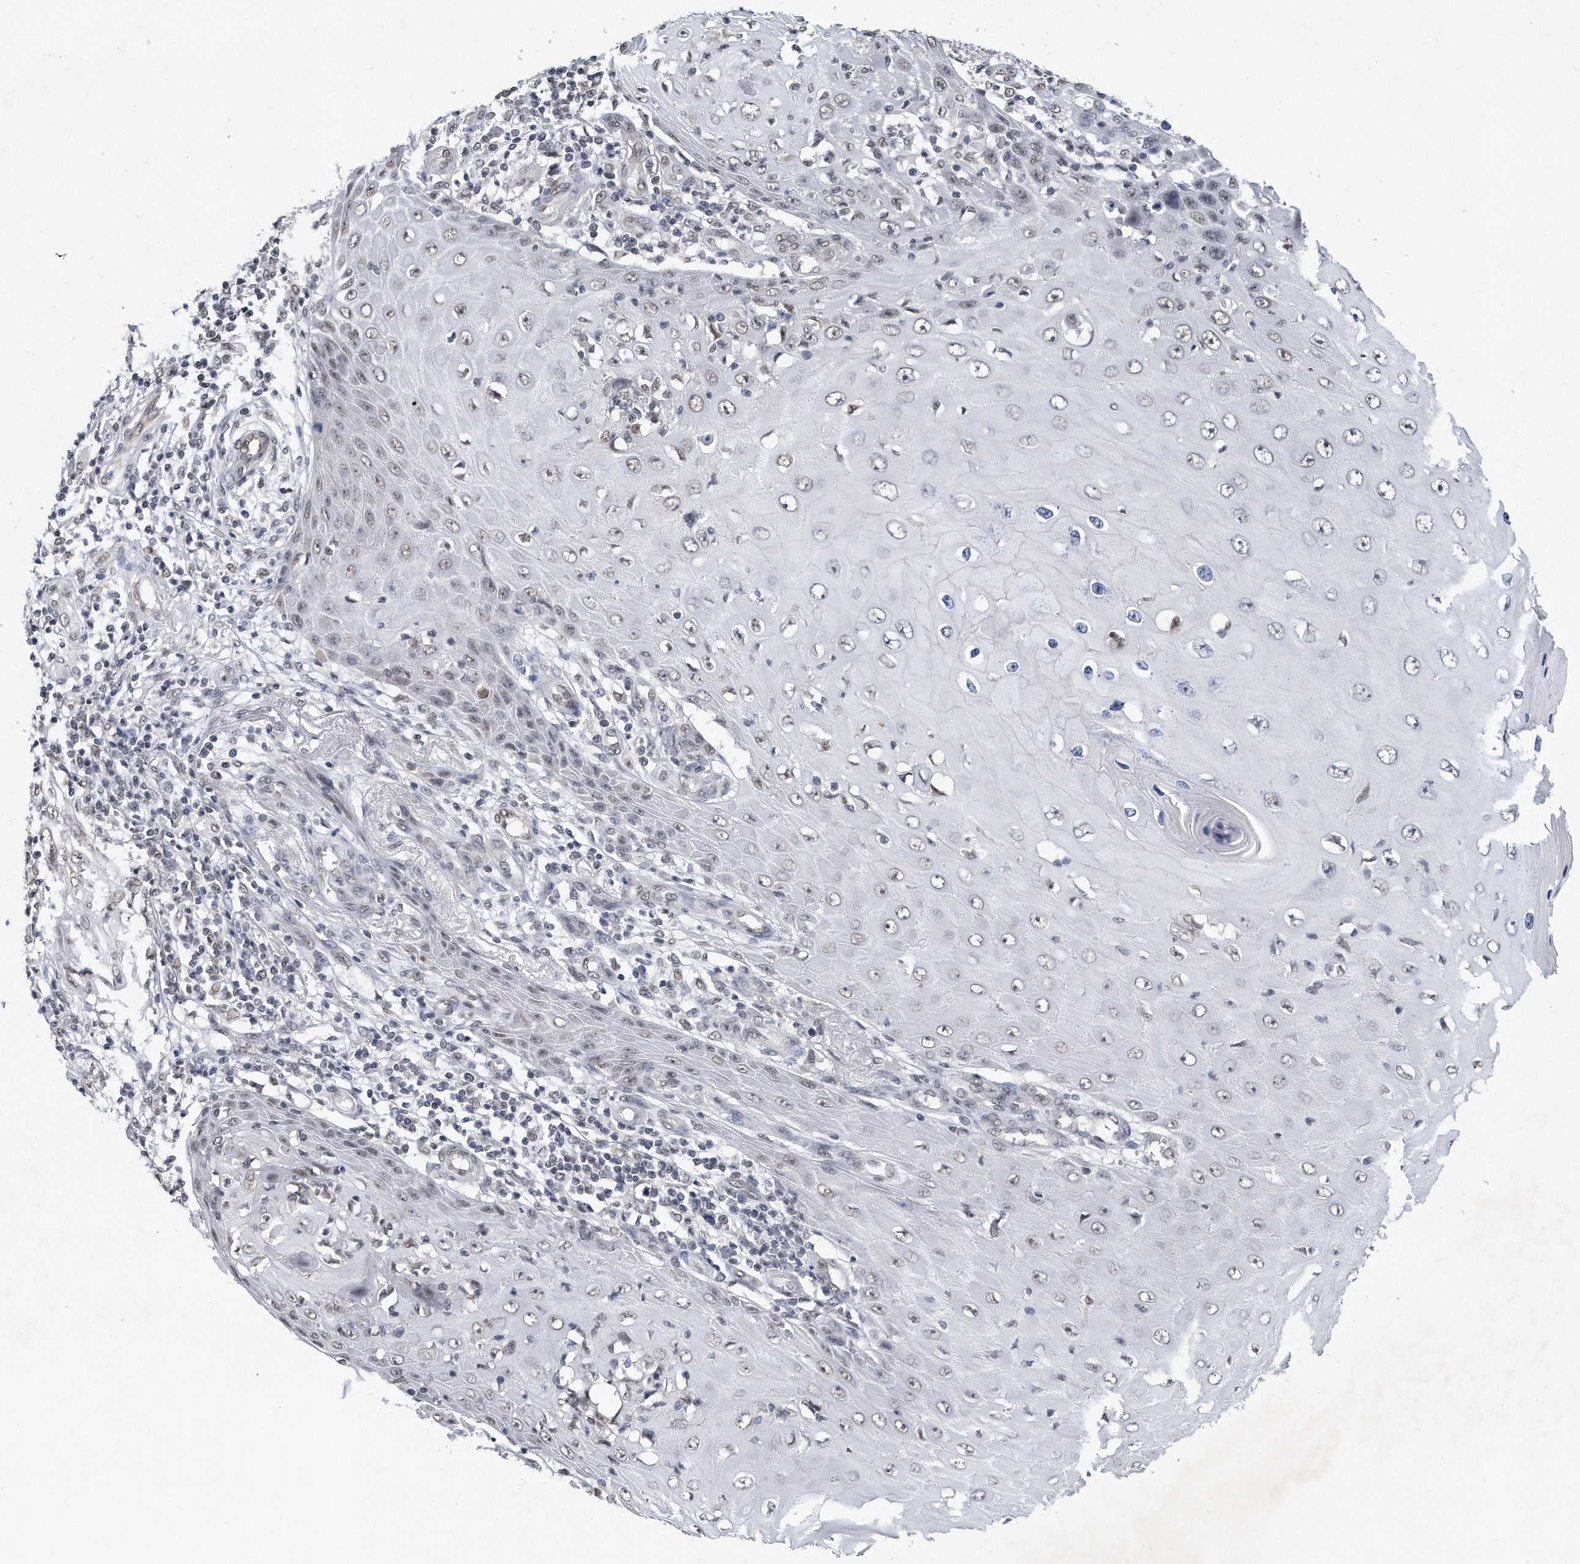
{"staining": {"intensity": "weak", "quantity": "<25%", "location": "nuclear"}, "tissue": "skin cancer", "cell_type": "Tumor cells", "image_type": "cancer", "snomed": [{"axis": "morphology", "description": "Squamous cell carcinoma, NOS"}, {"axis": "topography", "description": "Skin"}], "caption": "An IHC micrograph of skin cancer is shown. There is no staining in tumor cells of skin cancer.", "gene": "TP53INP1", "patient": {"sex": "female", "age": 73}}